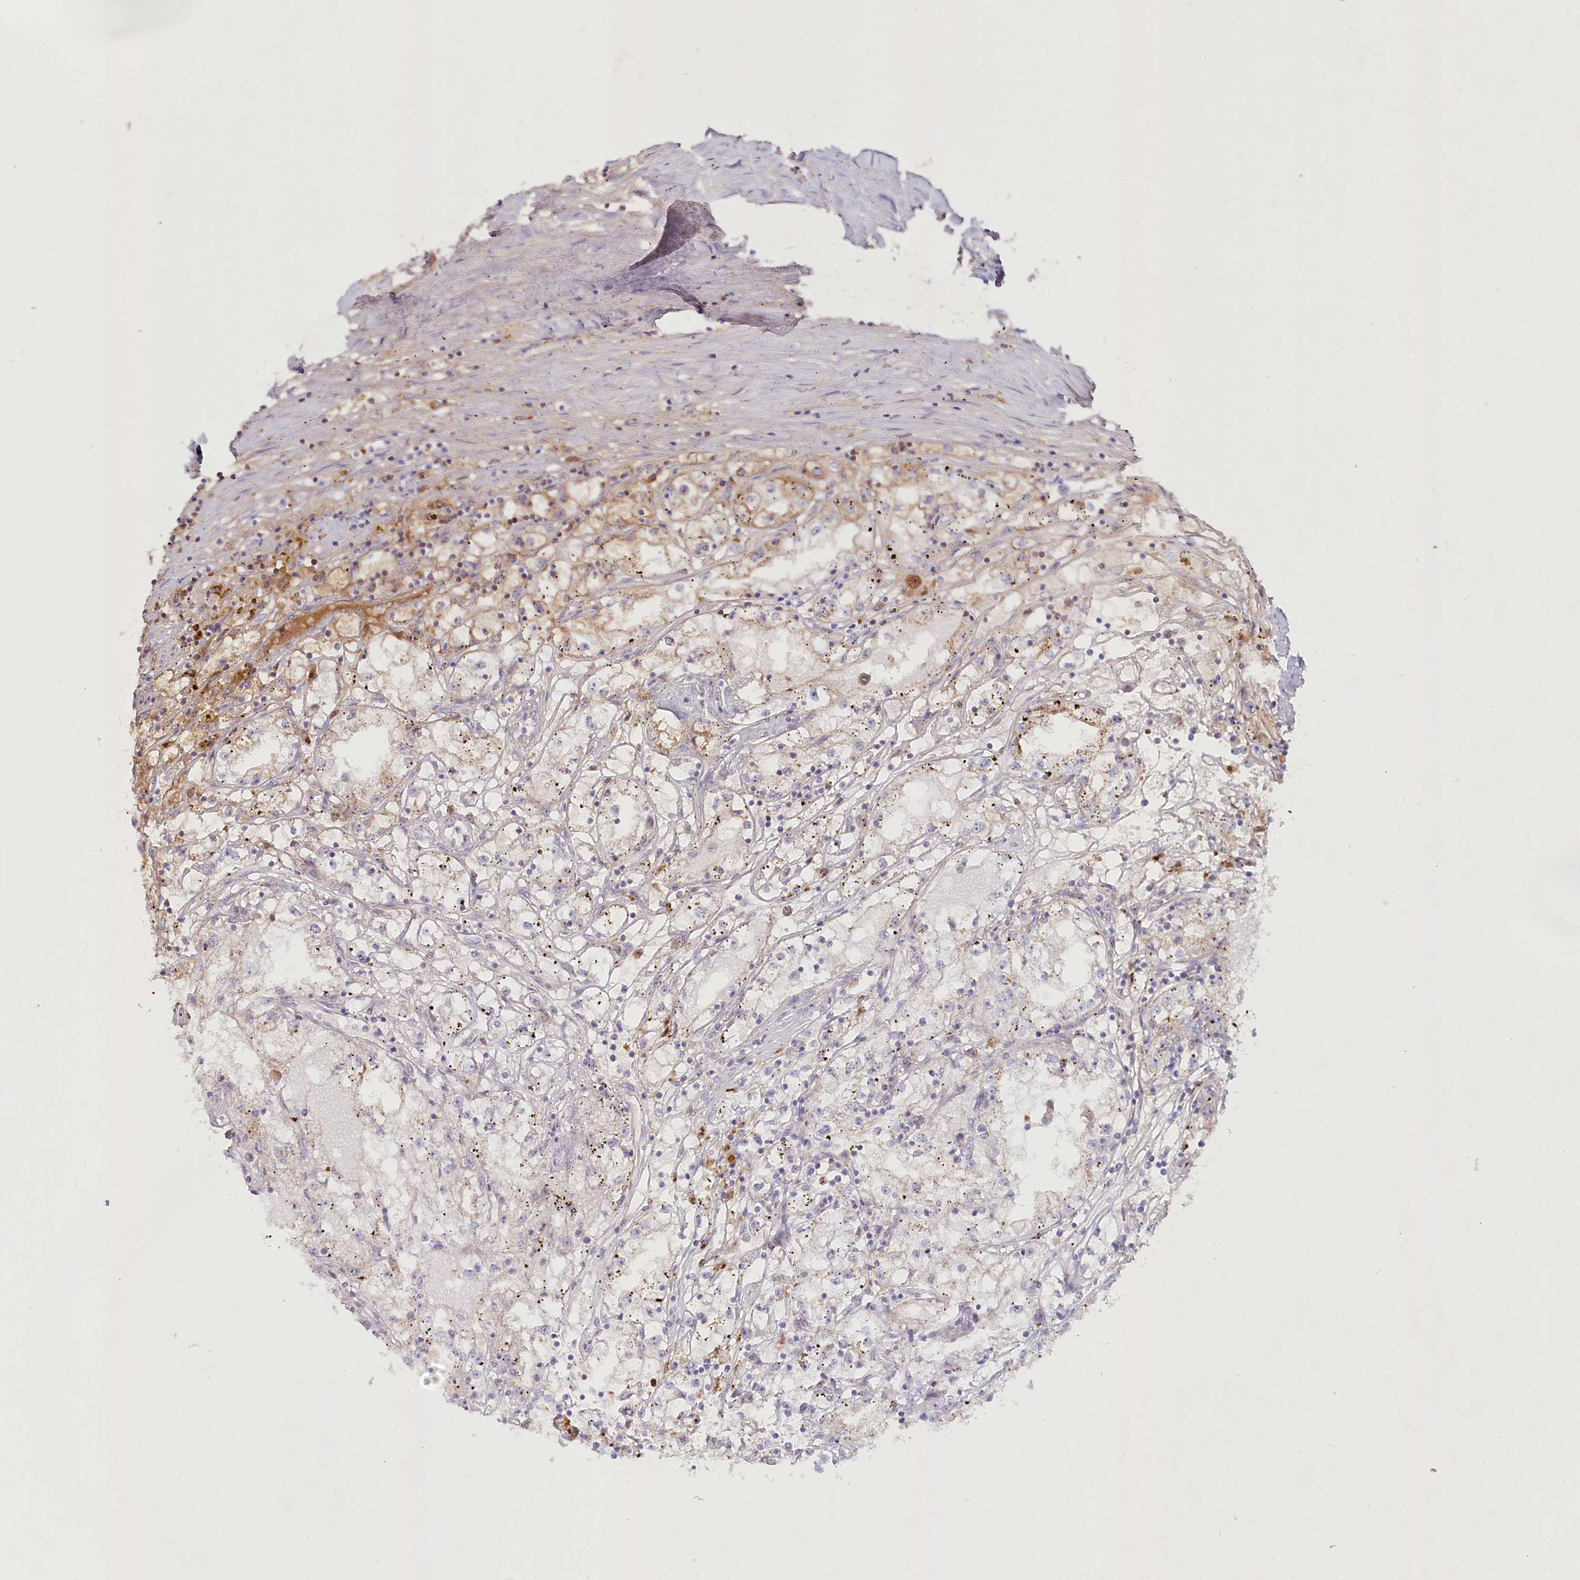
{"staining": {"intensity": "weak", "quantity": "<25%", "location": "cytoplasmic/membranous"}, "tissue": "renal cancer", "cell_type": "Tumor cells", "image_type": "cancer", "snomed": [{"axis": "morphology", "description": "Adenocarcinoma, NOS"}, {"axis": "topography", "description": "Kidney"}], "caption": "DAB immunohistochemical staining of human renal cancer displays no significant staining in tumor cells. (Immunohistochemistry, brightfield microscopy, high magnification).", "gene": "PSAPL1", "patient": {"sex": "male", "age": 56}}